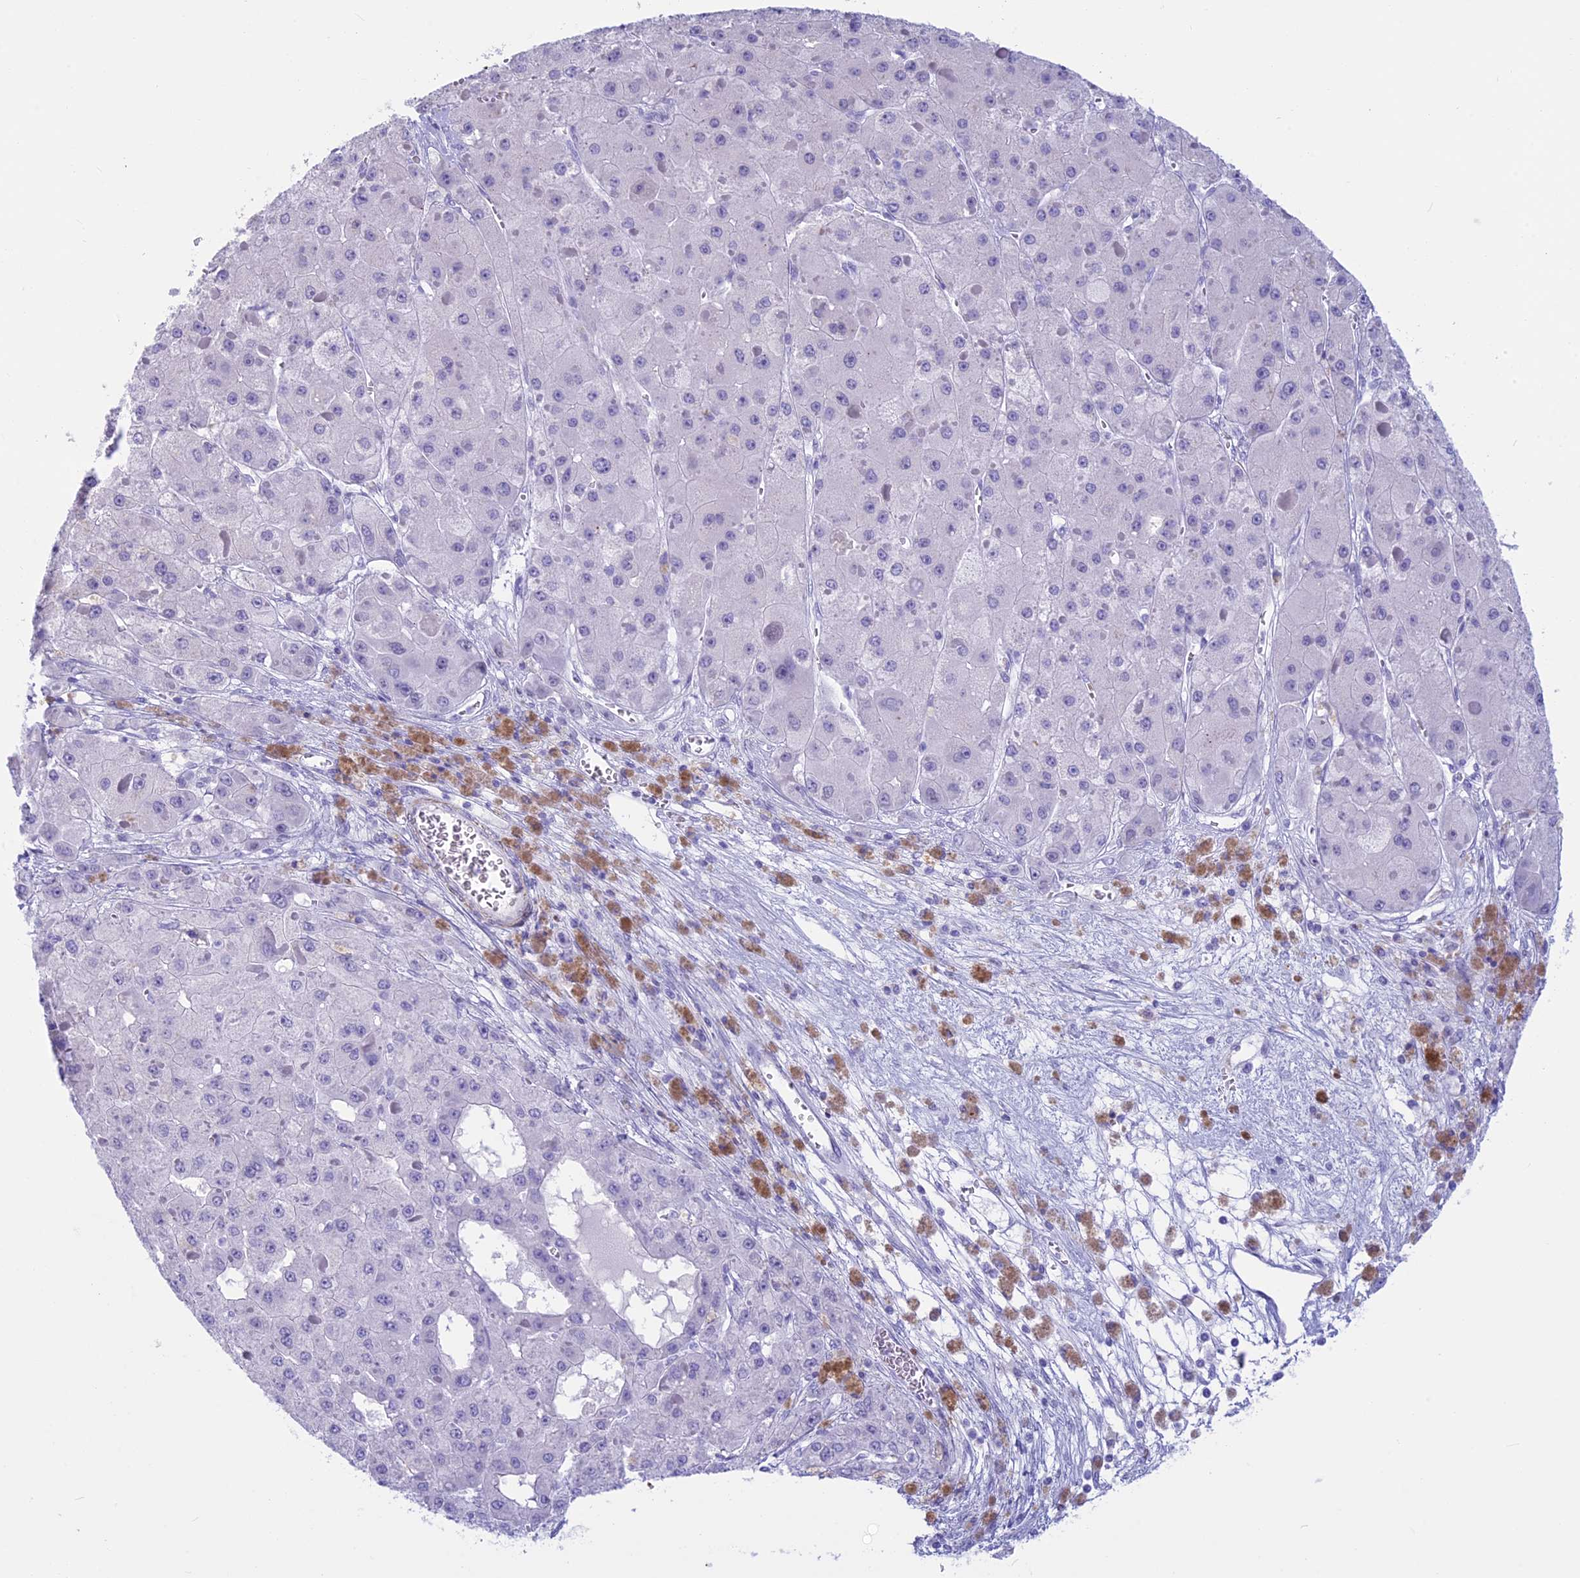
{"staining": {"intensity": "negative", "quantity": "none", "location": "none"}, "tissue": "liver cancer", "cell_type": "Tumor cells", "image_type": "cancer", "snomed": [{"axis": "morphology", "description": "Carcinoma, Hepatocellular, NOS"}, {"axis": "topography", "description": "Liver"}], "caption": "Immunohistochemistry (IHC) of liver hepatocellular carcinoma reveals no positivity in tumor cells.", "gene": "GAPDHS", "patient": {"sex": "female", "age": 73}}